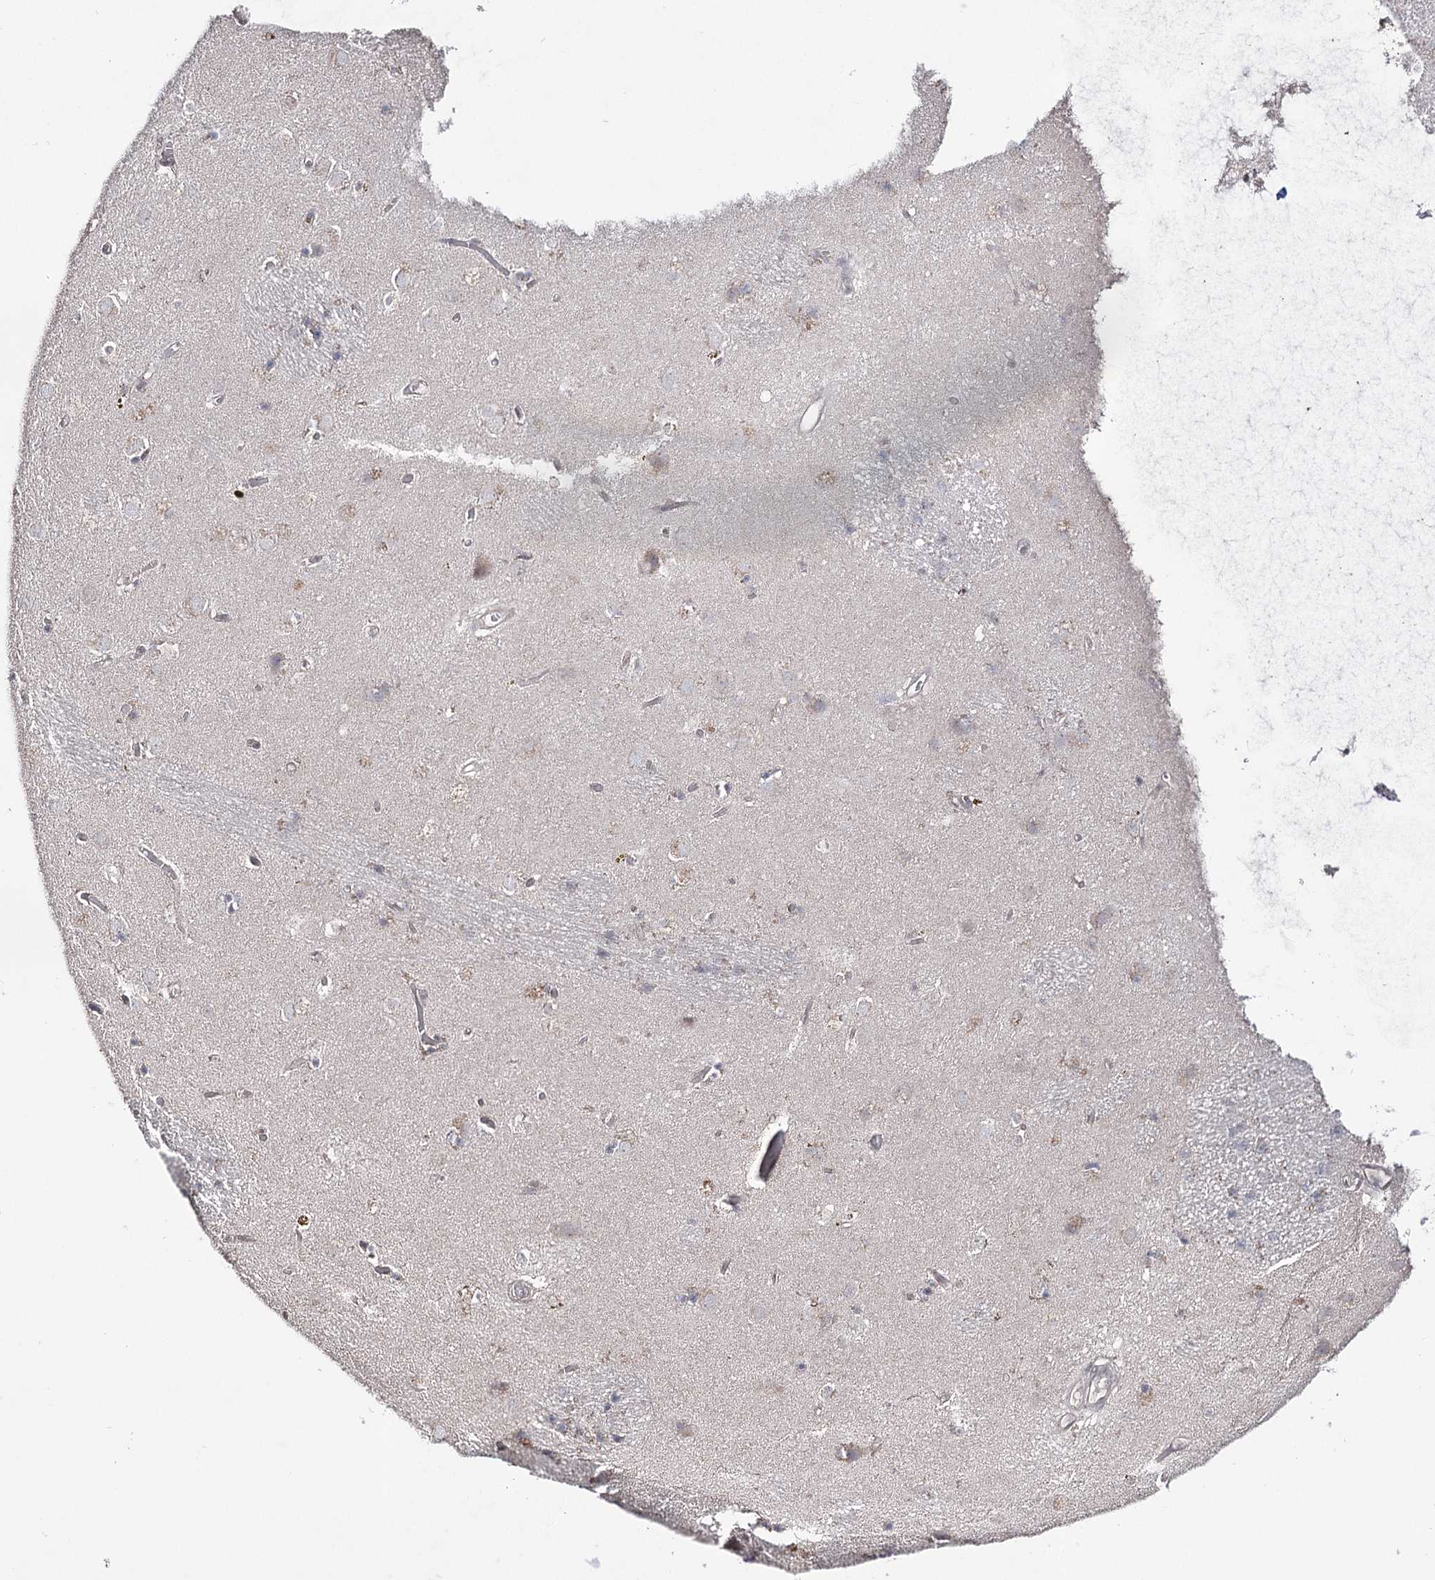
{"staining": {"intensity": "negative", "quantity": "none", "location": "none"}, "tissue": "caudate", "cell_type": "Glial cells", "image_type": "normal", "snomed": [{"axis": "morphology", "description": "Normal tissue, NOS"}, {"axis": "topography", "description": "Lateral ventricle wall"}], "caption": "There is no significant expression in glial cells of caudate.", "gene": "HSD11B2", "patient": {"sex": "male", "age": 70}}